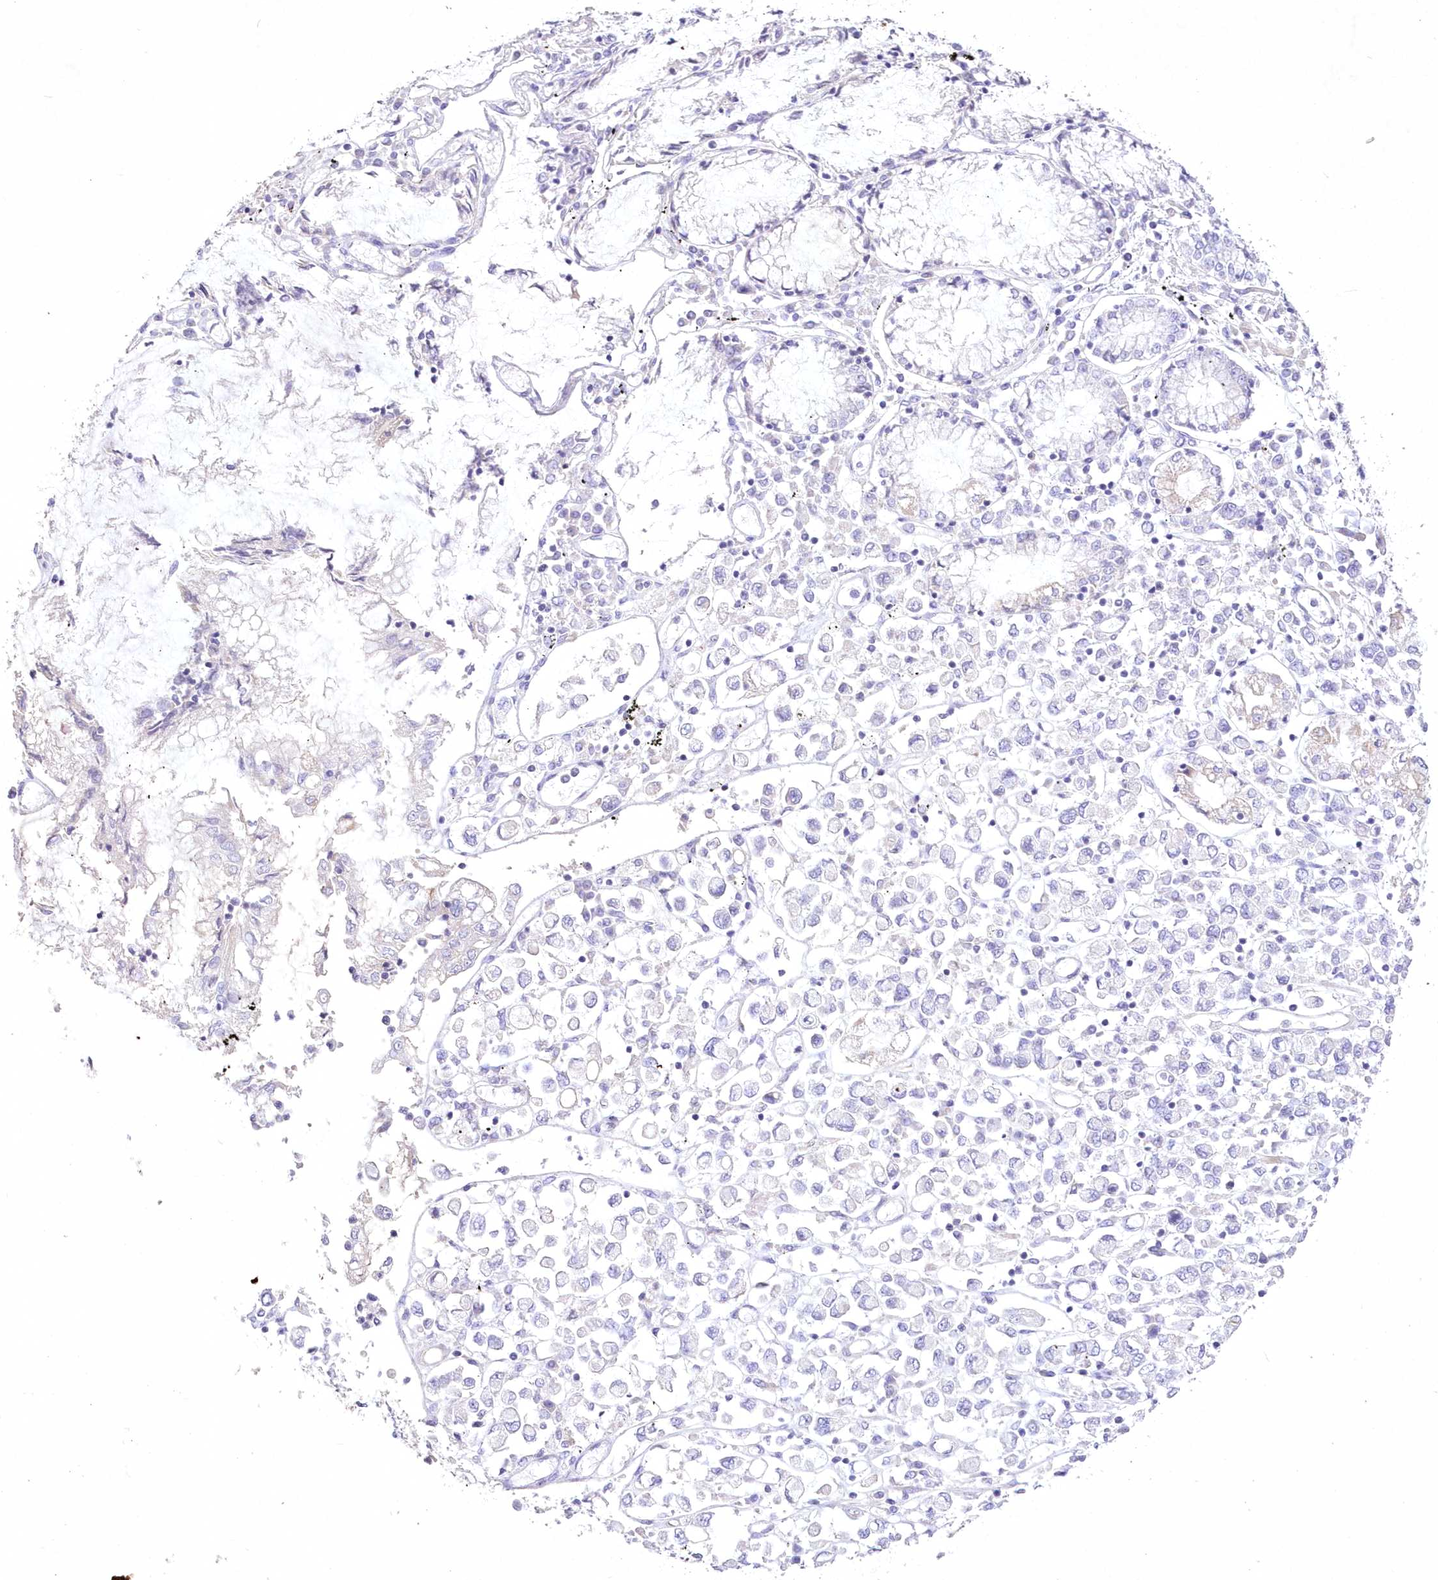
{"staining": {"intensity": "negative", "quantity": "none", "location": "none"}, "tissue": "stomach cancer", "cell_type": "Tumor cells", "image_type": "cancer", "snomed": [{"axis": "morphology", "description": "Adenocarcinoma, NOS"}, {"axis": "topography", "description": "Stomach"}], "caption": "Immunohistochemistry photomicrograph of human stomach cancer stained for a protein (brown), which reveals no staining in tumor cells.", "gene": "ITSN2", "patient": {"sex": "female", "age": 76}}